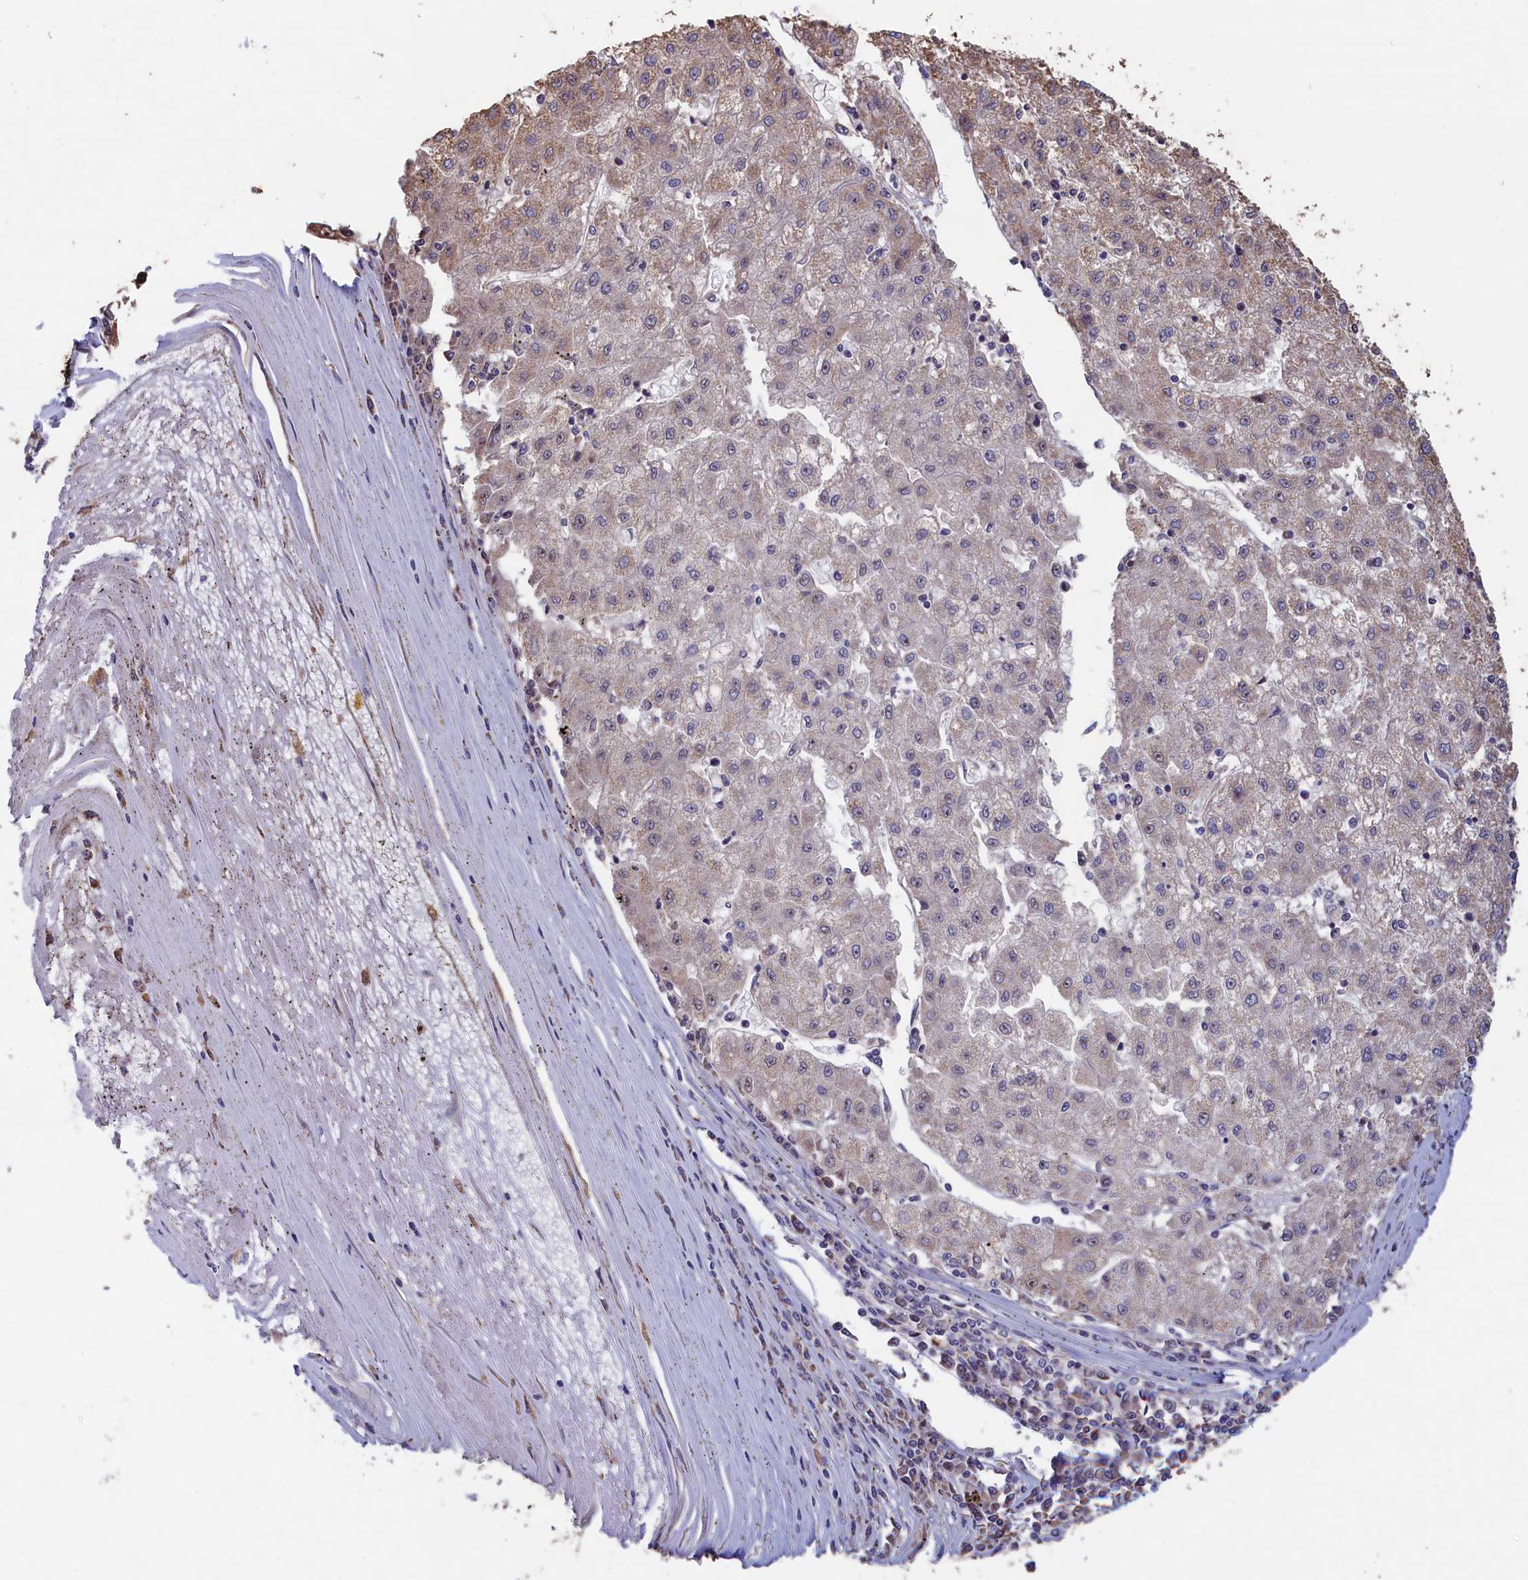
{"staining": {"intensity": "weak", "quantity": "<25%", "location": "cytoplasmic/membranous"}, "tissue": "liver cancer", "cell_type": "Tumor cells", "image_type": "cancer", "snomed": [{"axis": "morphology", "description": "Carcinoma, Hepatocellular, NOS"}, {"axis": "topography", "description": "Liver"}], "caption": "Immunohistochemistry (IHC) photomicrograph of neoplastic tissue: human liver cancer (hepatocellular carcinoma) stained with DAB shows no significant protein positivity in tumor cells. (DAB (3,3'-diaminobenzidine) immunohistochemistry (IHC), high magnification).", "gene": "ZNF816", "patient": {"sex": "male", "age": 72}}